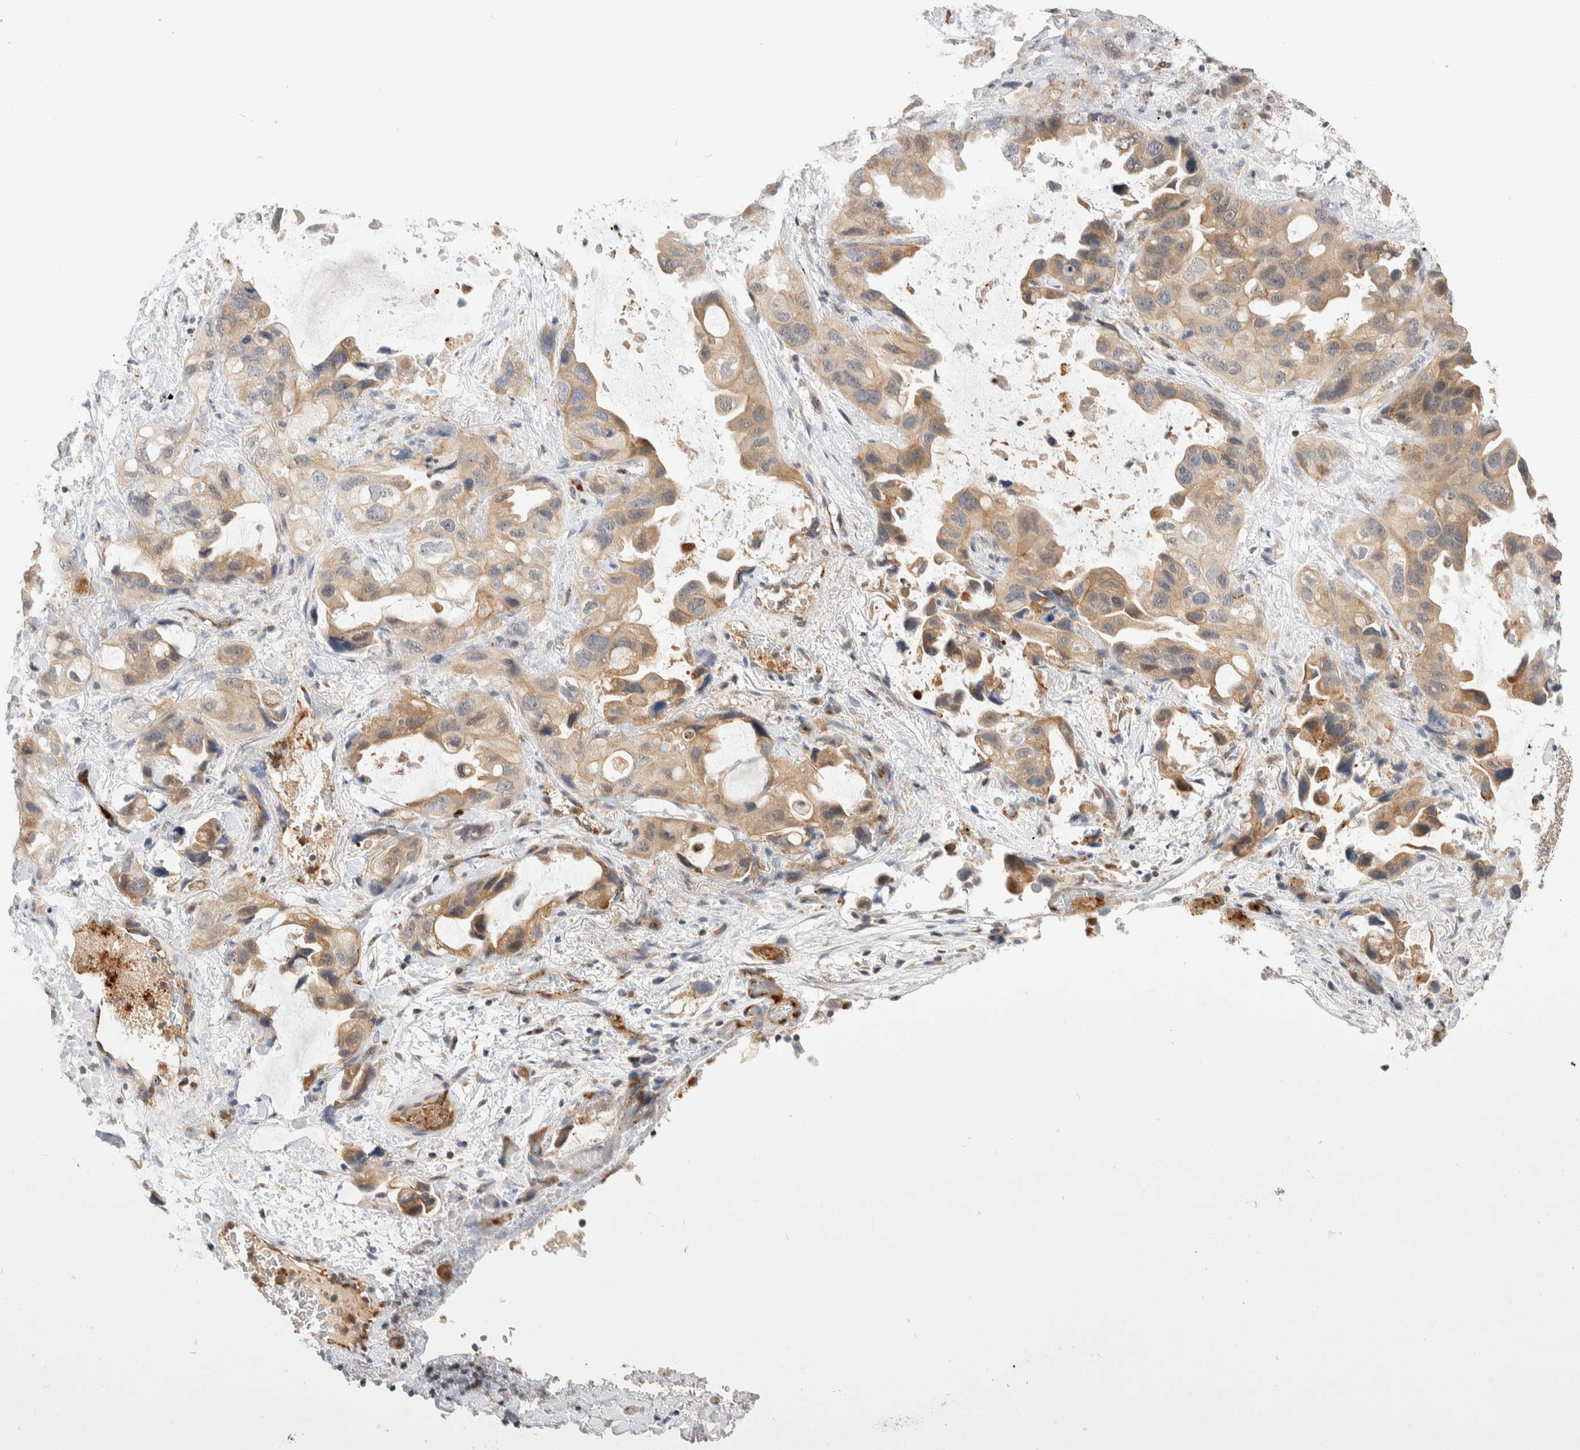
{"staining": {"intensity": "moderate", "quantity": ">75%", "location": "cytoplasmic/membranous"}, "tissue": "lung cancer", "cell_type": "Tumor cells", "image_type": "cancer", "snomed": [{"axis": "morphology", "description": "Squamous cell carcinoma, NOS"}, {"axis": "topography", "description": "Lung"}], "caption": "Immunohistochemical staining of human lung cancer (squamous cell carcinoma) reveals moderate cytoplasmic/membranous protein expression in about >75% of tumor cells.", "gene": "NSMAF", "patient": {"sex": "female", "age": 73}}